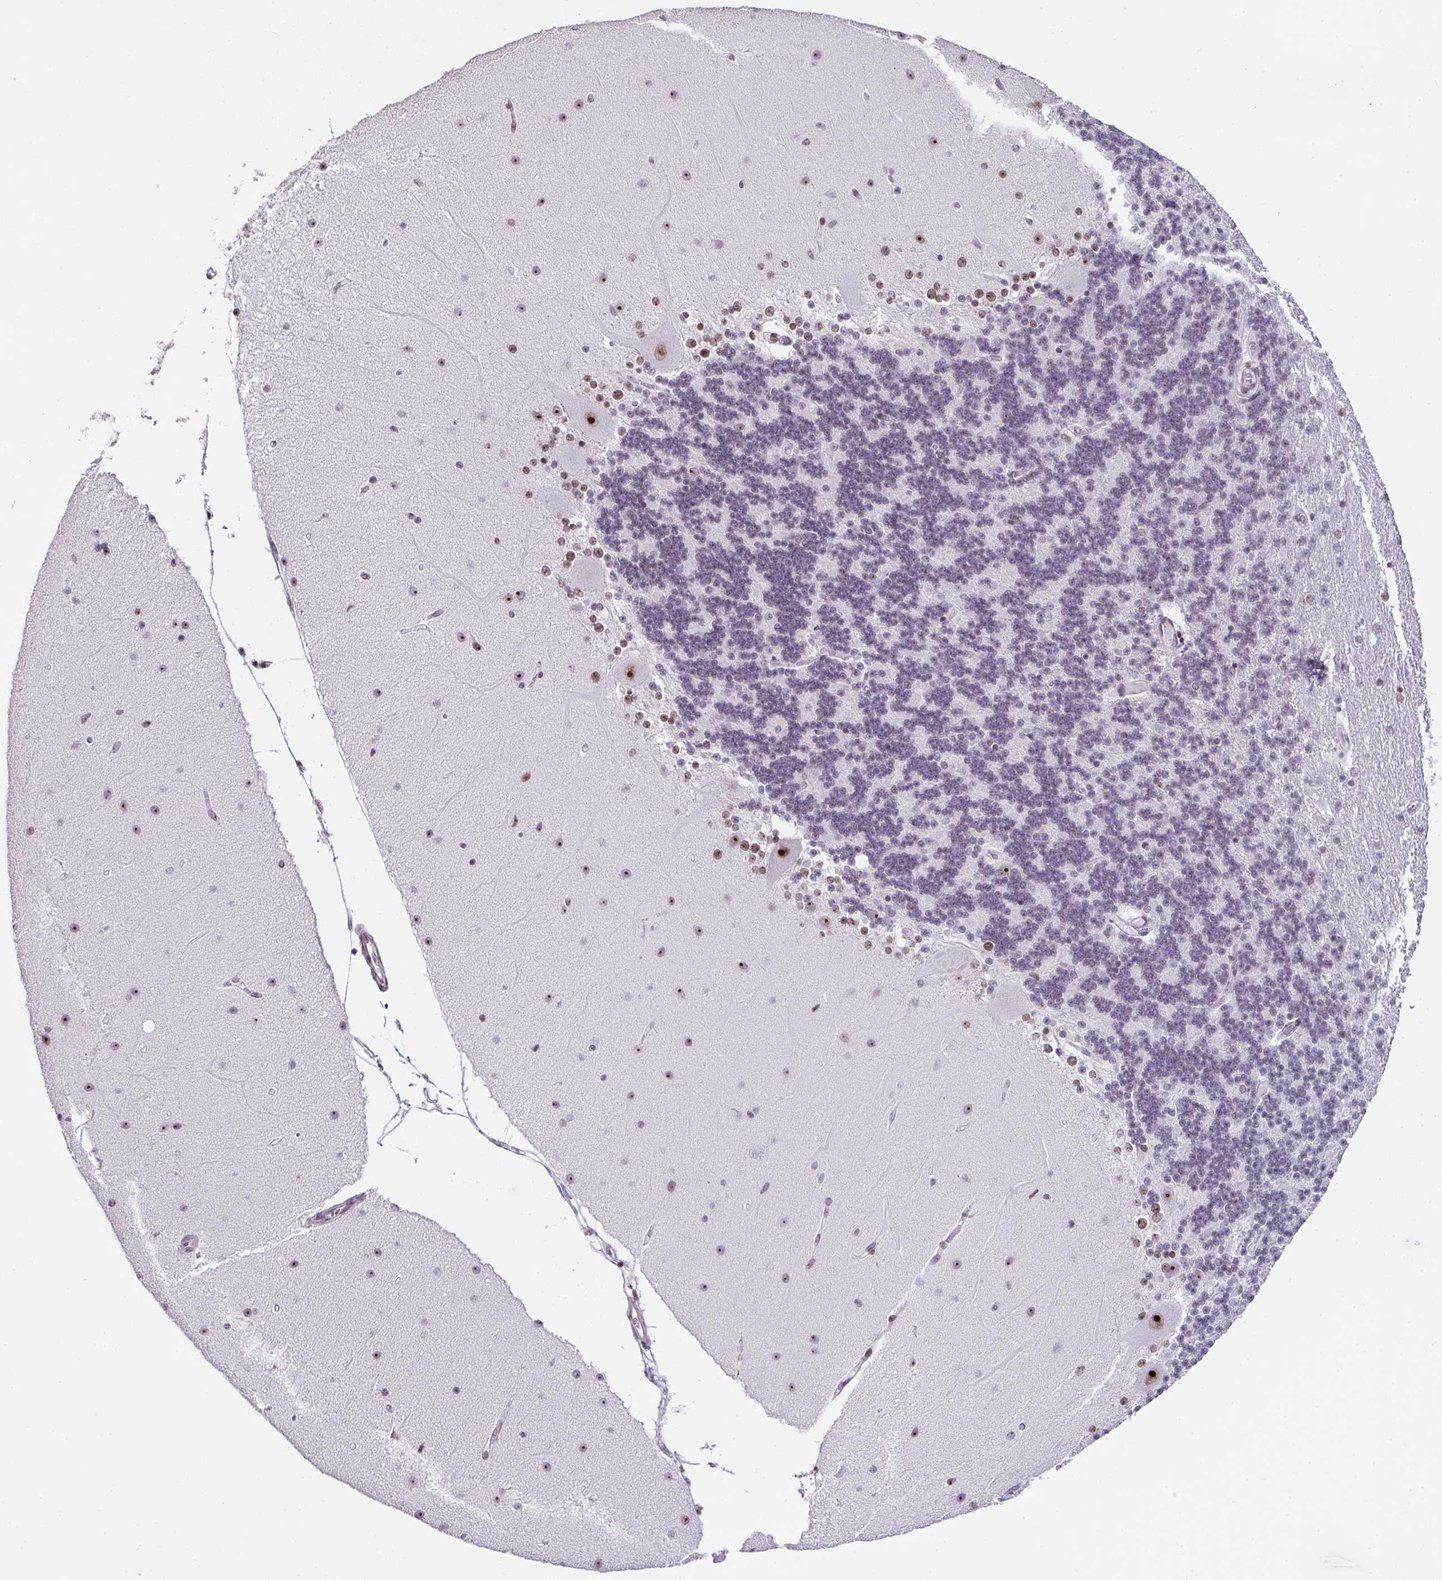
{"staining": {"intensity": "negative", "quantity": "none", "location": "none"}, "tissue": "cerebellum", "cell_type": "Cells in granular layer", "image_type": "normal", "snomed": [{"axis": "morphology", "description": "Normal tissue, NOS"}, {"axis": "topography", "description": "Cerebellum"}], "caption": "This photomicrograph is of normal cerebellum stained with immunohistochemistry to label a protein in brown with the nuclei are counter-stained blue. There is no staining in cells in granular layer. Brightfield microscopy of immunohistochemistry (IHC) stained with DAB (3,3'-diaminobenzidine) (brown) and hematoxylin (blue), captured at high magnification.", "gene": "ZNF800", "patient": {"sex": "female", "age": 54}}